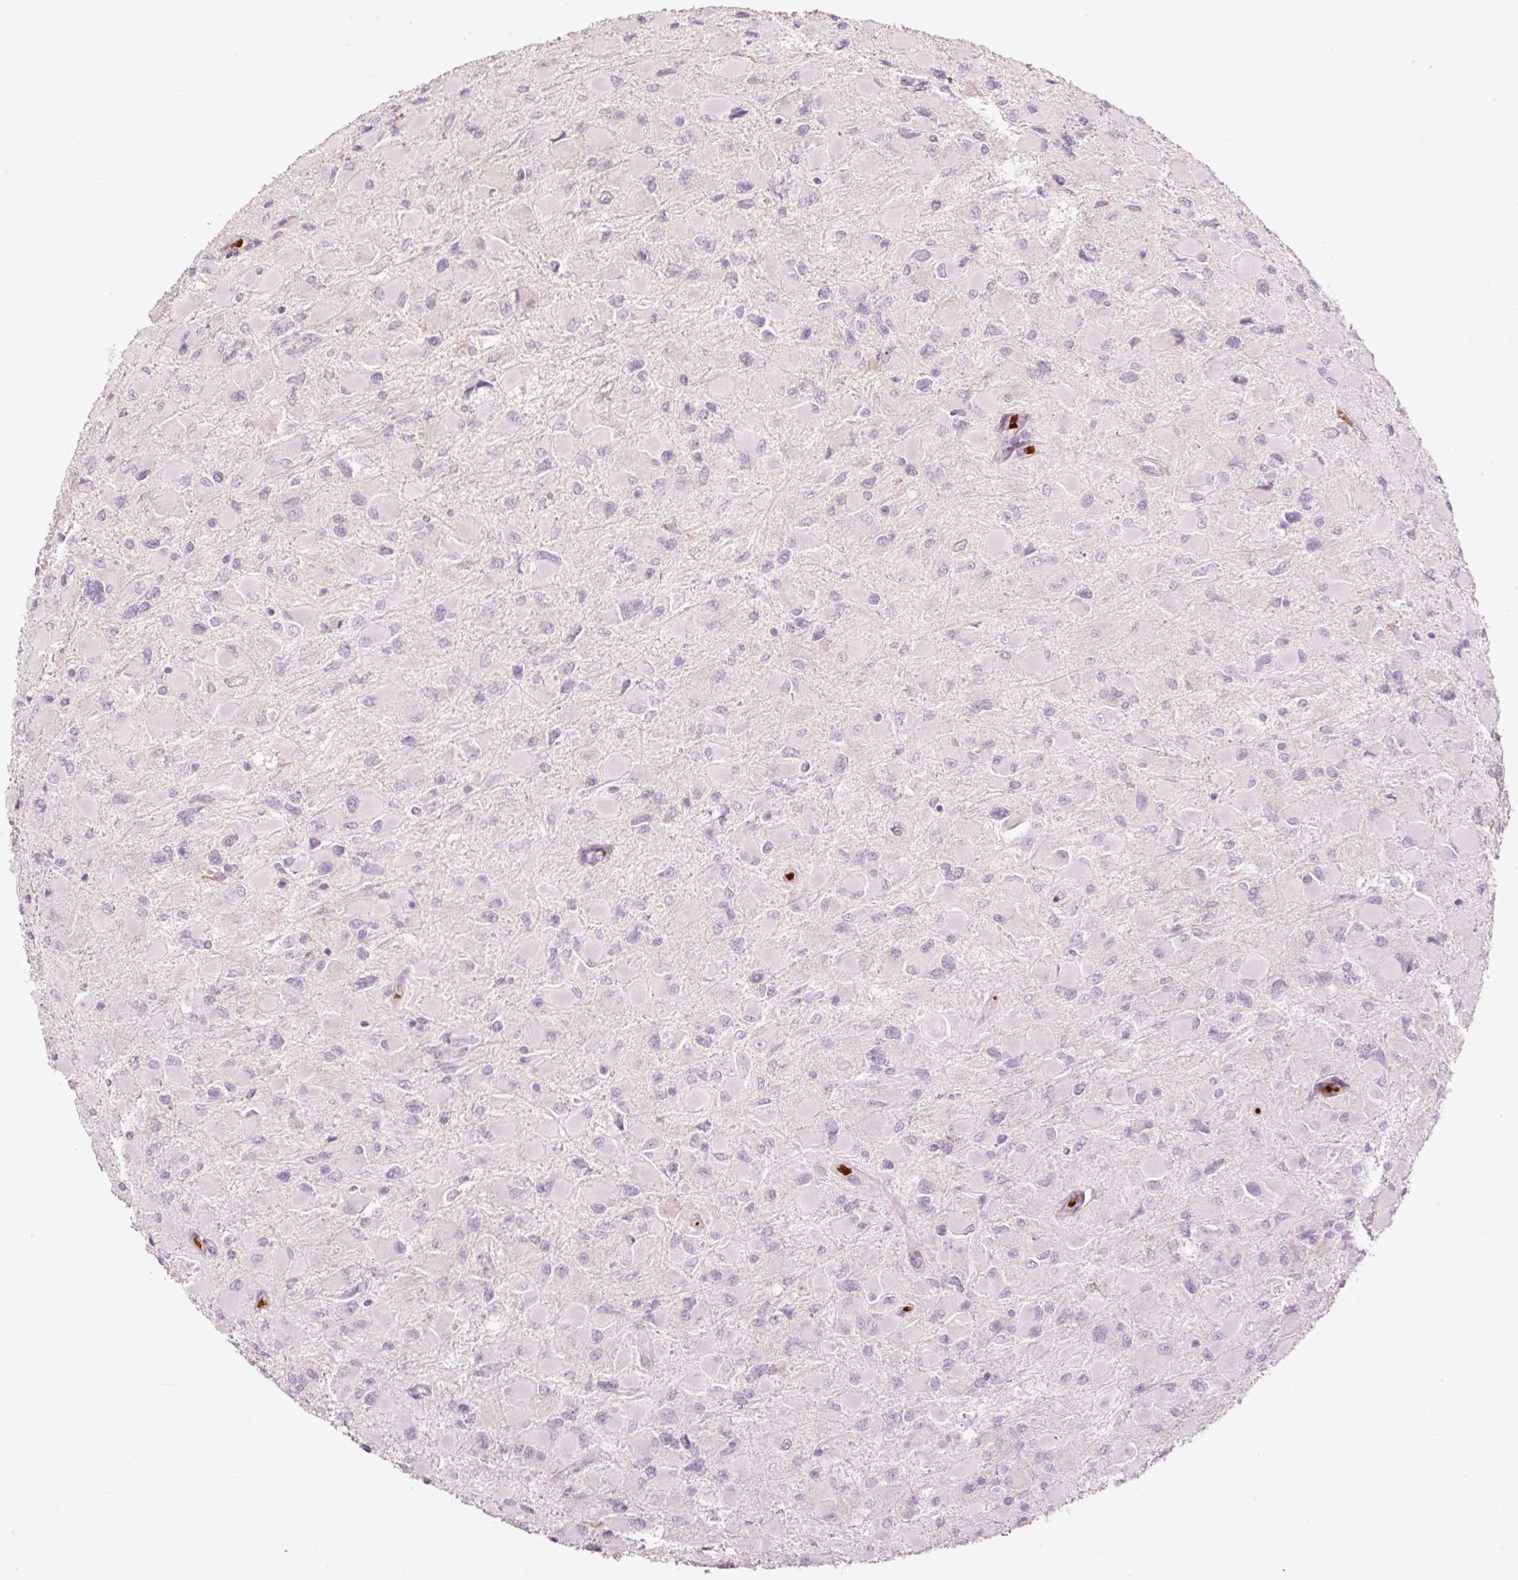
{"staining": {"intensity": "negative", "quantity": "none", "location": "none"}, "tissue": "glioma", "cell_type": "Tumor cells", "image_type": "cancer", "snomed": [{"axis": "morphology", "description": "Glioma, malignant, High grade"}, {"axis": "topography", "description": "Cerebral cortex"}], "caption": "Glioma was stained to show a protein in brown. There is no significant positivity in tumor cells.", "gene": "LDHAL6B", "patient": {"sex": "female", "age": 36}}